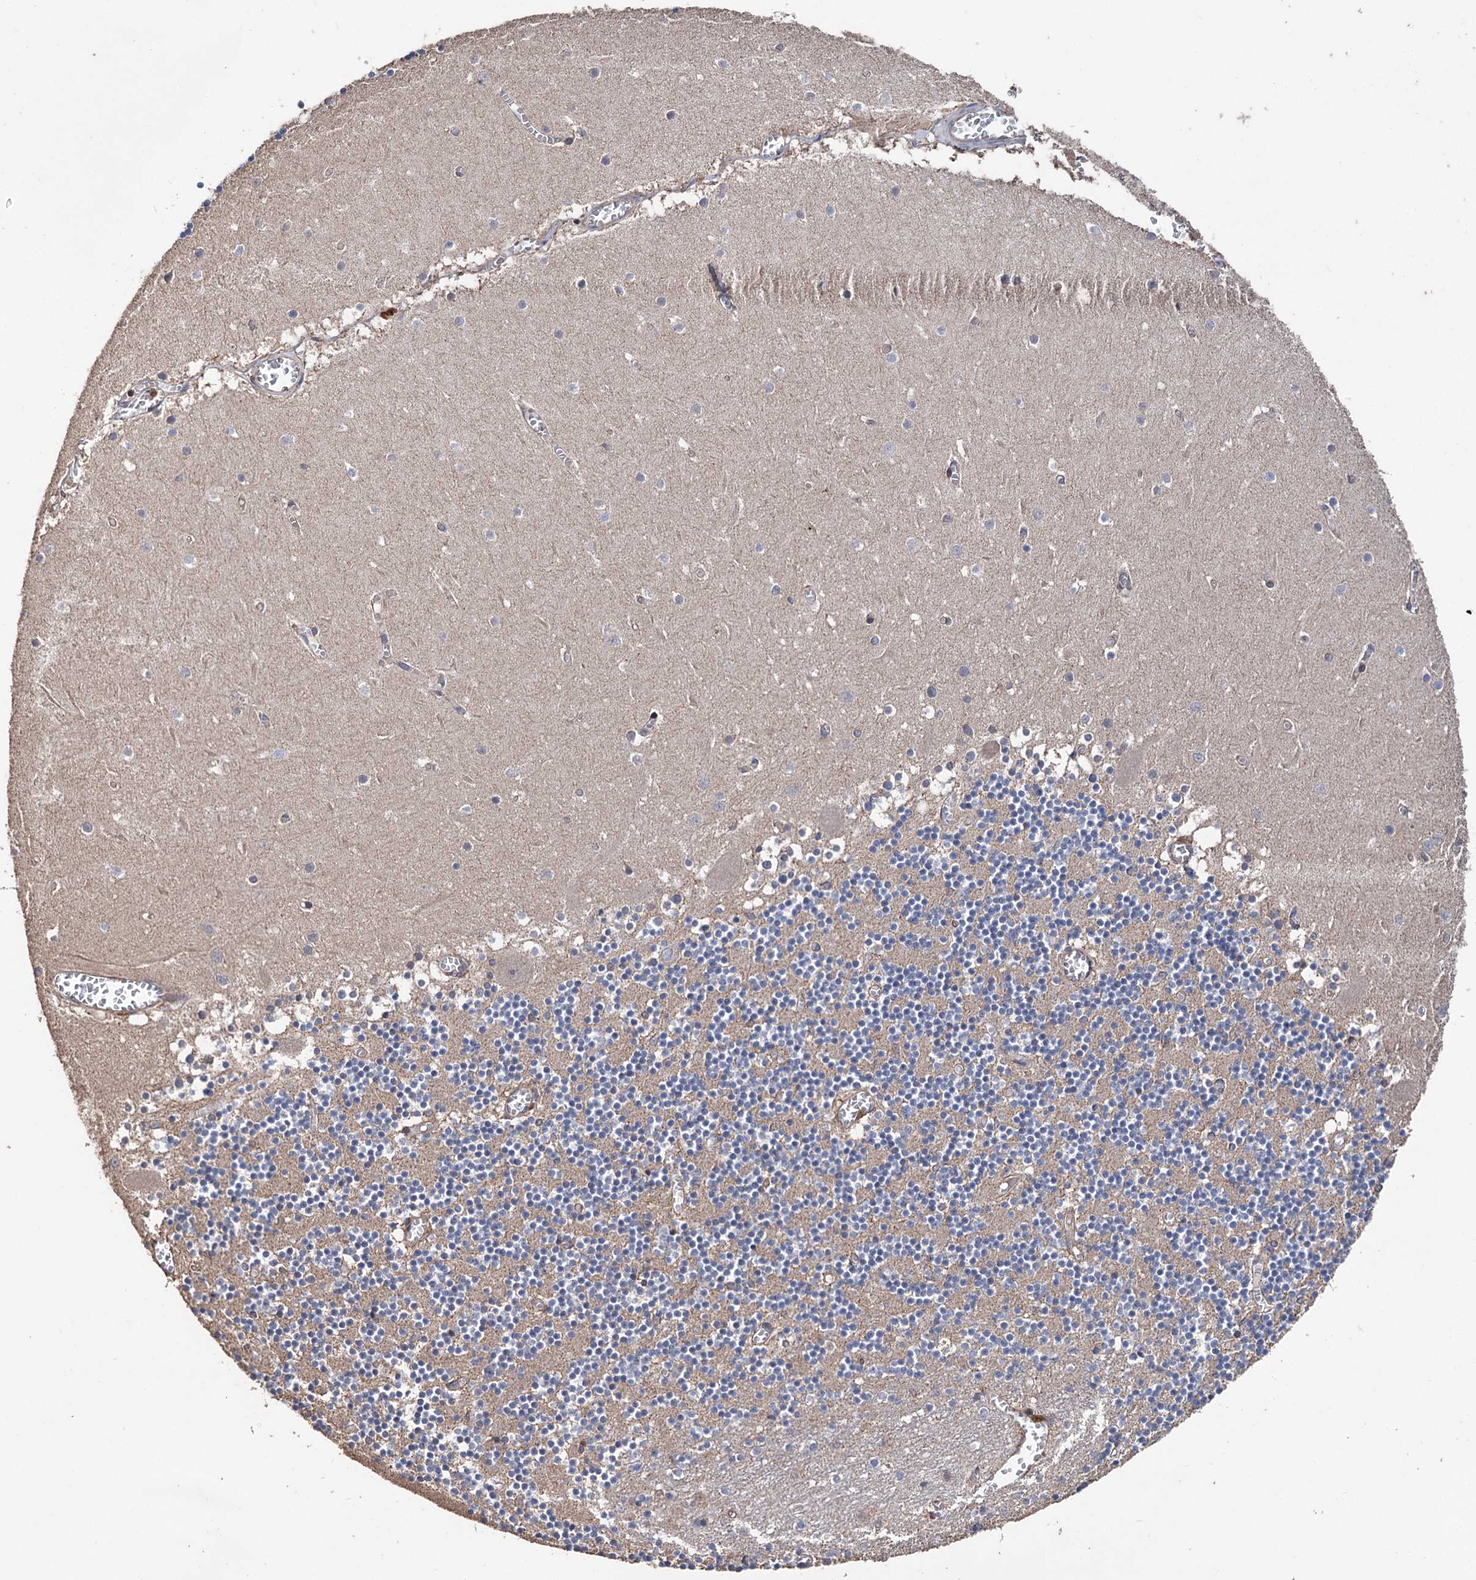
{"staining": {"intensity": "negative", "quantity": "none", "location": "none"}, "tissue": "cerebellum", "cell_type": "Cells in granular layer", "image_type": "normal", "snomed": [{"axis": "morphology", "description": "Normal tissue, NOS"}, {"axis": "topography", "description": "Cerebellum"}], "caption": "High magnification brightfield microscopy of normal cerebellum stained with DAB (3,3'-diaminobenzidine) (brown) and counterstained with hematoxylin (blue): cells in granular layer show no significant expression. (DAB IHC visualized using brightfield microscopy, high magnification).", "gene": "STING1", "patient": {"sex": "female", "age": 28}}